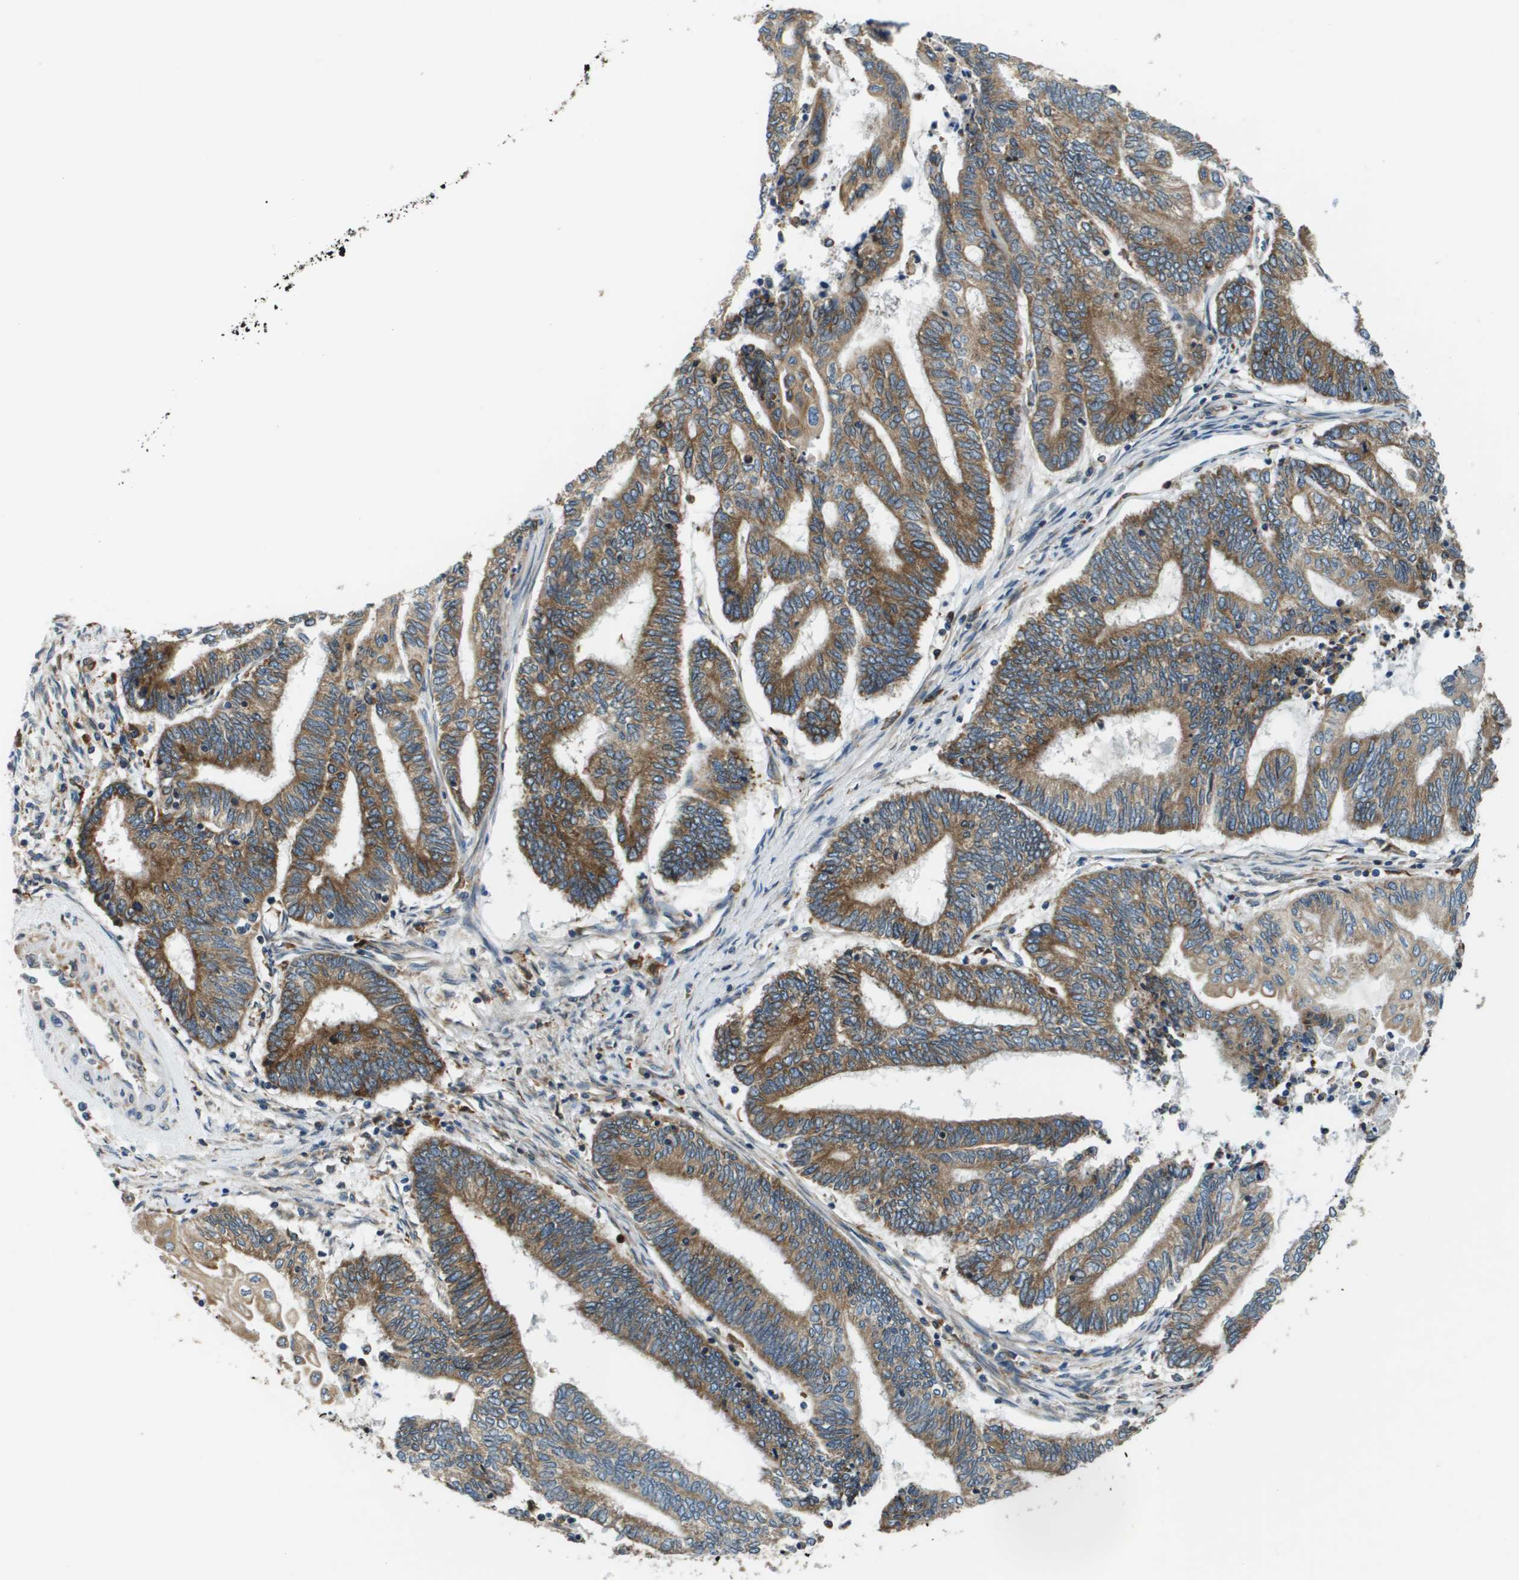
{"staining": {"intensity": "moderate", "quantity": ">75%", "location": "cytoplasmic/membranous"}, "tissue": "endometrial cancer", "cell_type": "Tumor cells", "image_type": "cancer", "snomed": [{"axis": "morphology", "description": "Adenocarcinoma, NOS"}, {"axis": "topography", "description": "Uterus"}, {"axis": "topography", "description": "Endometrium"}], "caption": "A photomicrograph showing moderate cytoplasmic/membranous staining in about >75% of tumor cells in endometrial cancer, as visualized by brown immunohistochemical staining.", "gene": "CNPY3", "patient": {"sex": "female", "age": 70}}